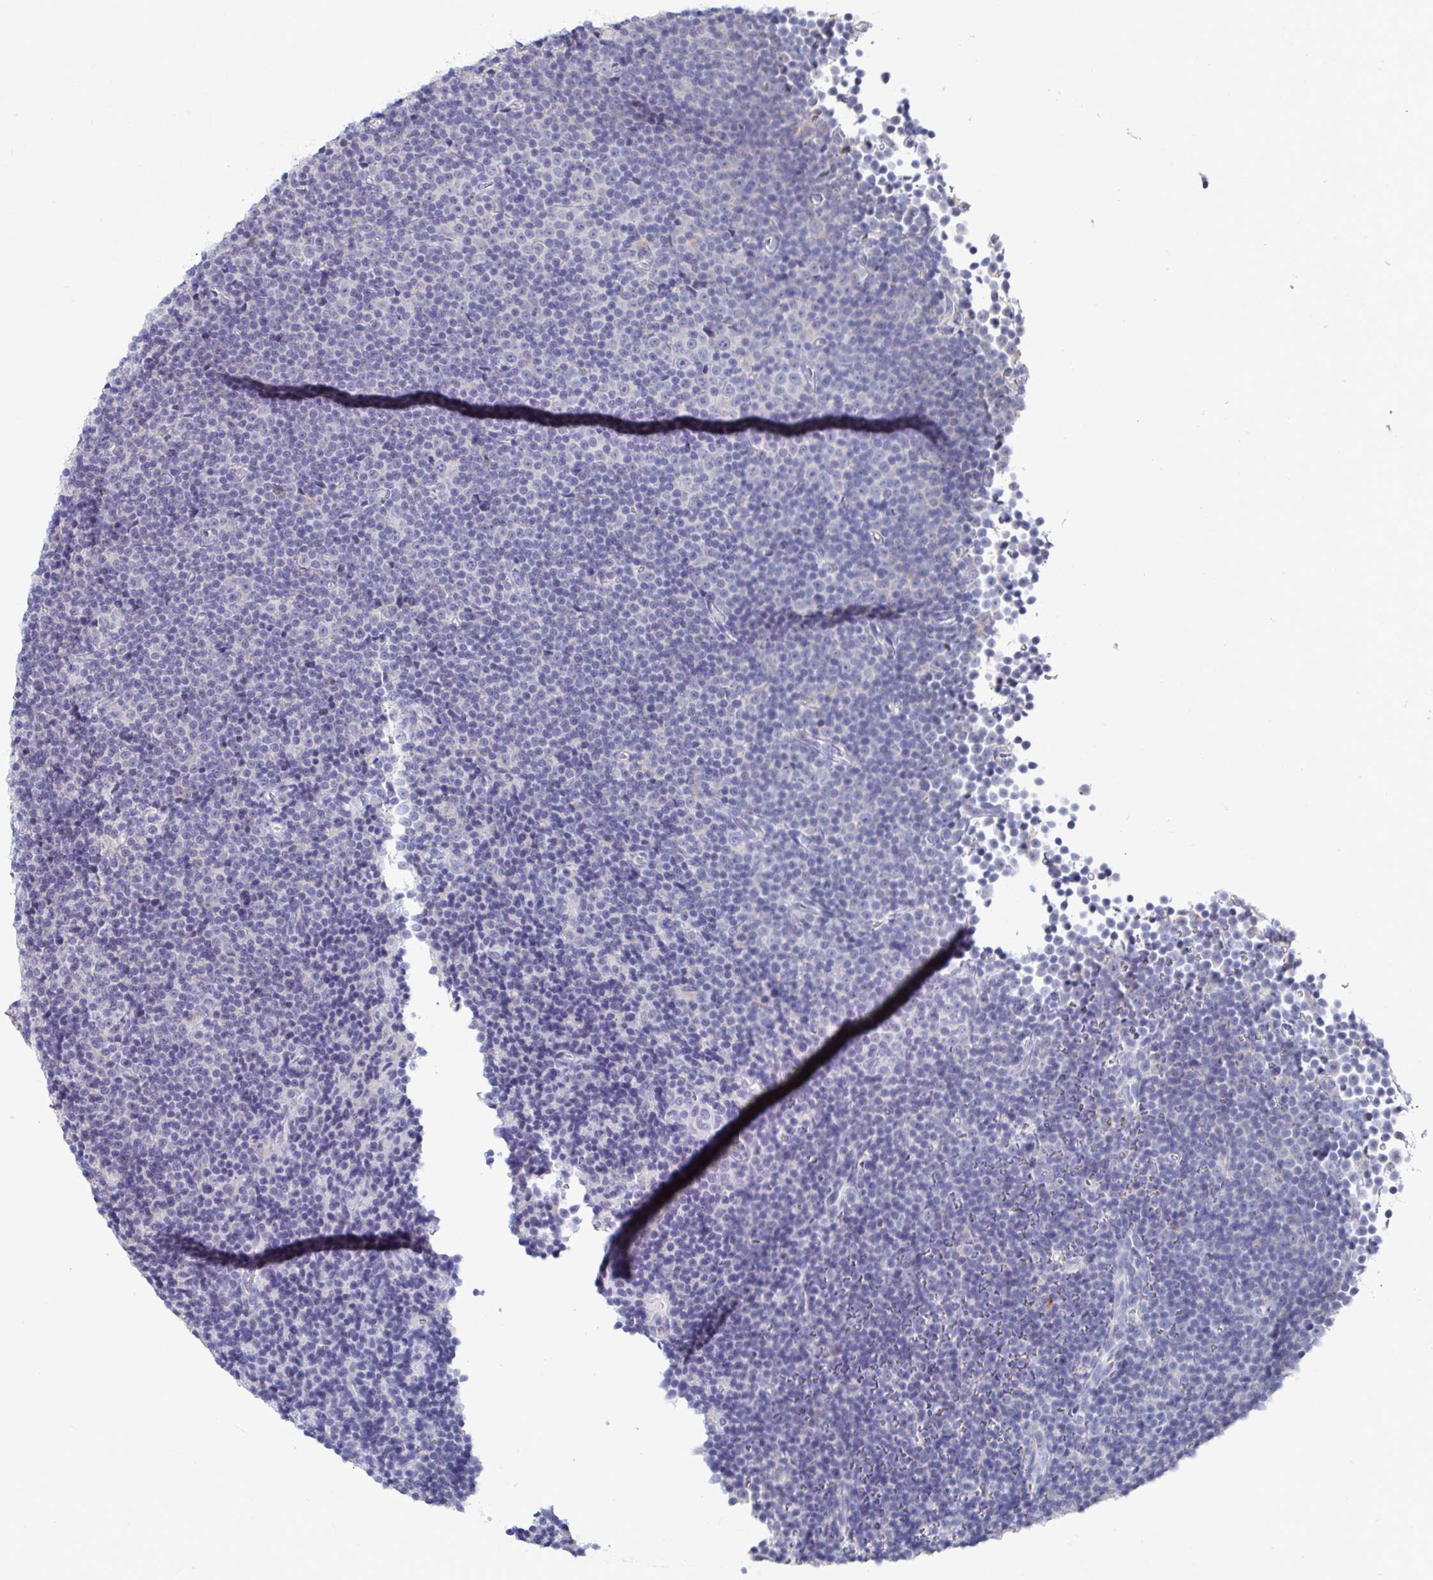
{"staining": {"intensity": "negative", "quantity": "none", "location": "none"}, "tissue": "lymphoma", "cell_type": "Tumor cells", "image_type": "cancer", "snomed": [{"axis": "morphology", "description": "Malignant lymphoma, non-Hodgkin's type, Low grade"}, {"axis": "topography", "description": "Lymph node"}], "caption": "This image is of lymphoma stained with immunohistochemistry to label a protein in brown with the nuclei are counter-stained blue. There is no expression in tumor cells.", "gene": "TAS2R39", "patient": {"sex": "female", "age": 67}}